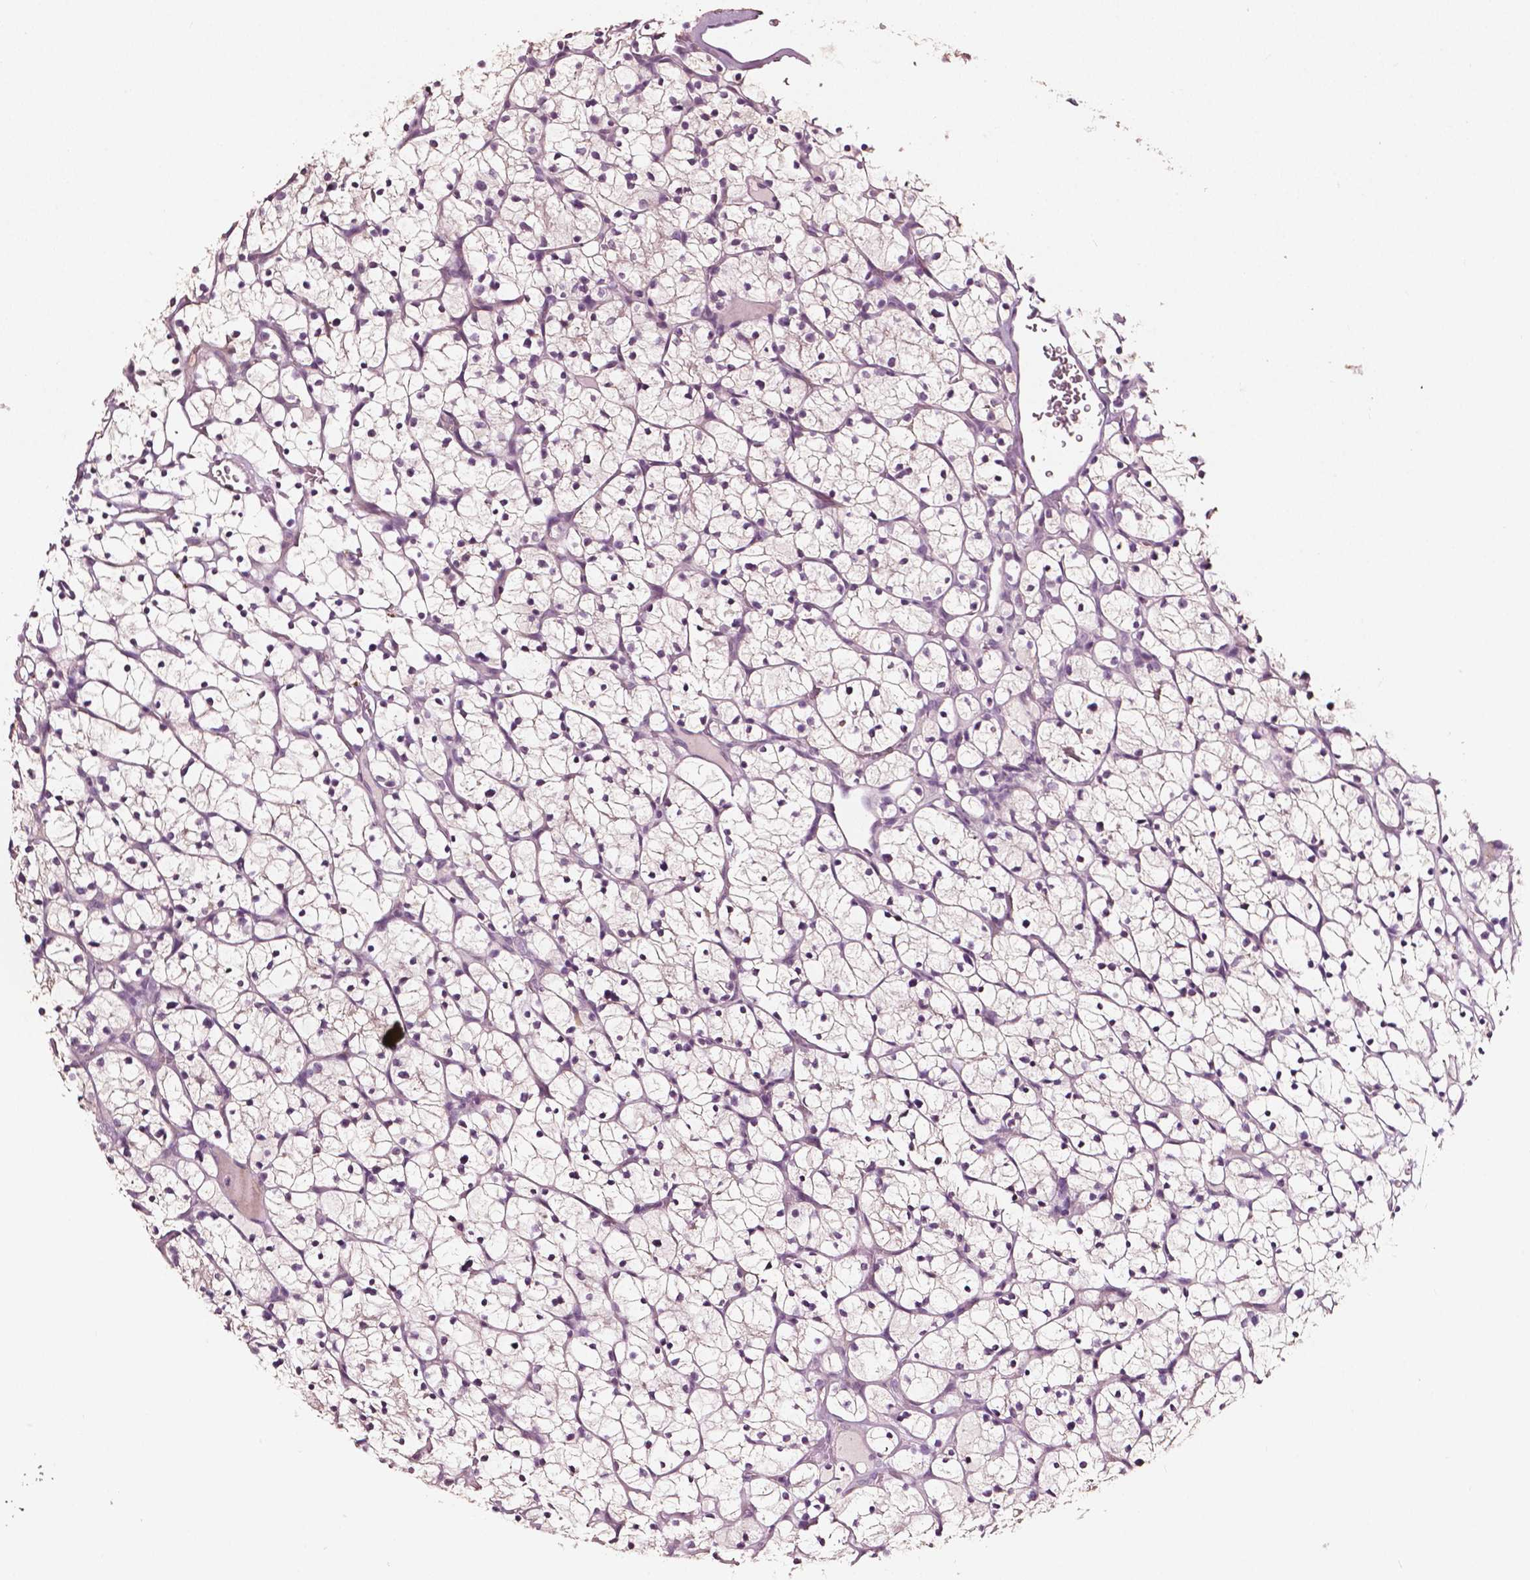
{"staining": {"intensity": "negative", "quantity": "none", "location": "none"}, "tissue": "renal cancer", "cell_type": "Tumor cells", "image_type": "cancer", "snomed": [{"axis": "morphology", "description": "Adenocarcinoma, NOS"}, {"axis": "topography", "description": "Kidney"}], "caption": "DAB immunohistochemical staining of renal adenocarcinoma reveals no significant expression in tumor cells.", "gene": "PLA2R1", "patient": {"sex": "female", "age": 64}}